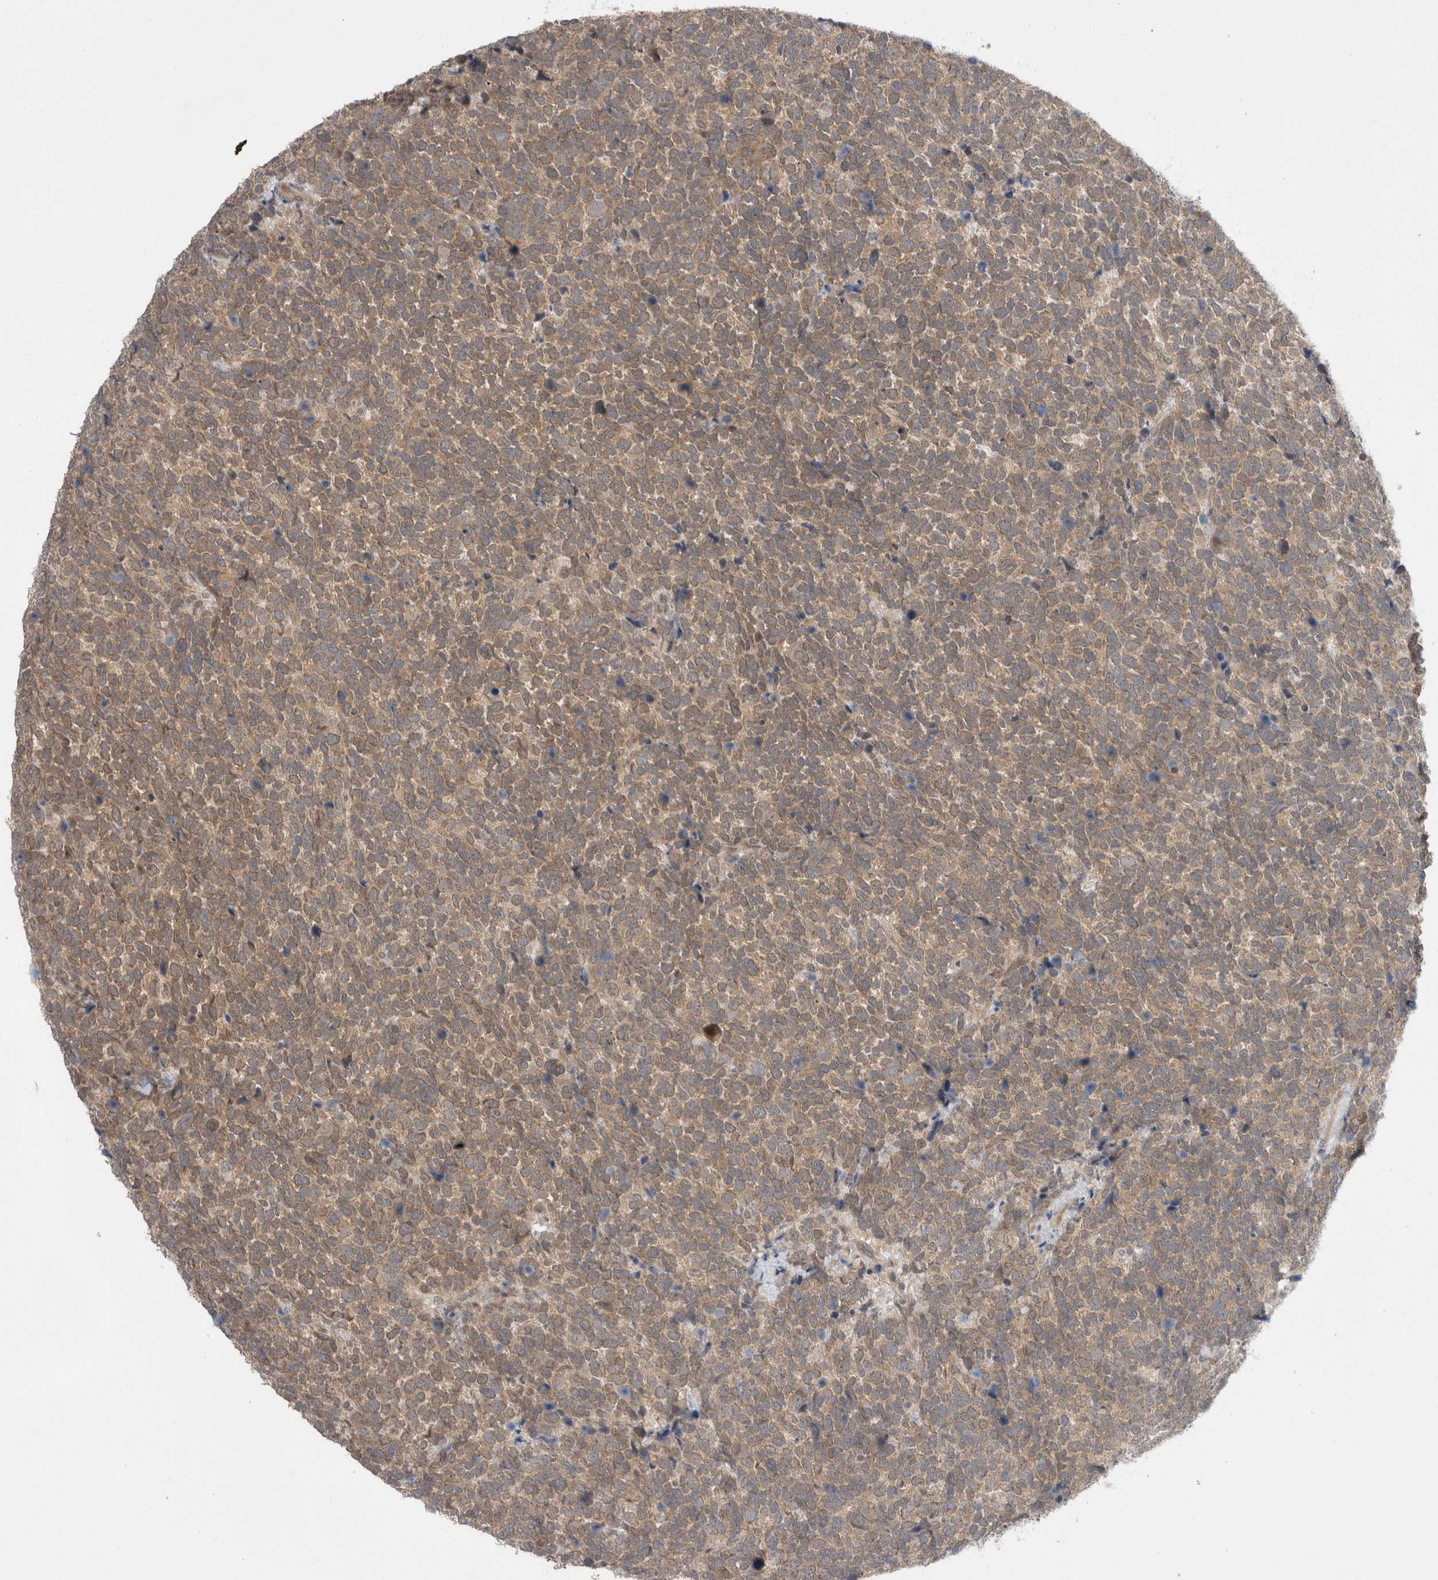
{"staining": {"intensity": "weak", "quantity": ">75%", "location": "cytoplasmic/membranous"}, "tissue": "urothelial cancer", "cell_type": "Tumor cells", "image_type": "cancer", "snomed": [{"axis": "morphology", "description": "Urothelial carcinoma, High grade"}, {"axis": "topography", "description": "Urinary bladder"}], "caption": "High-magnification brightfield microscopy of urothelial carcinoma (high-grade) stained with DAB (3,3'-diaminobenzidine) (brown) and counterstained with hematoxylin (blue). tumor cells exhibit weak cytoplasmic/membranous staining is present in about>75% of cells.", "gene": "ZNF341", "patient": {"sex": "female", "age": 82}}